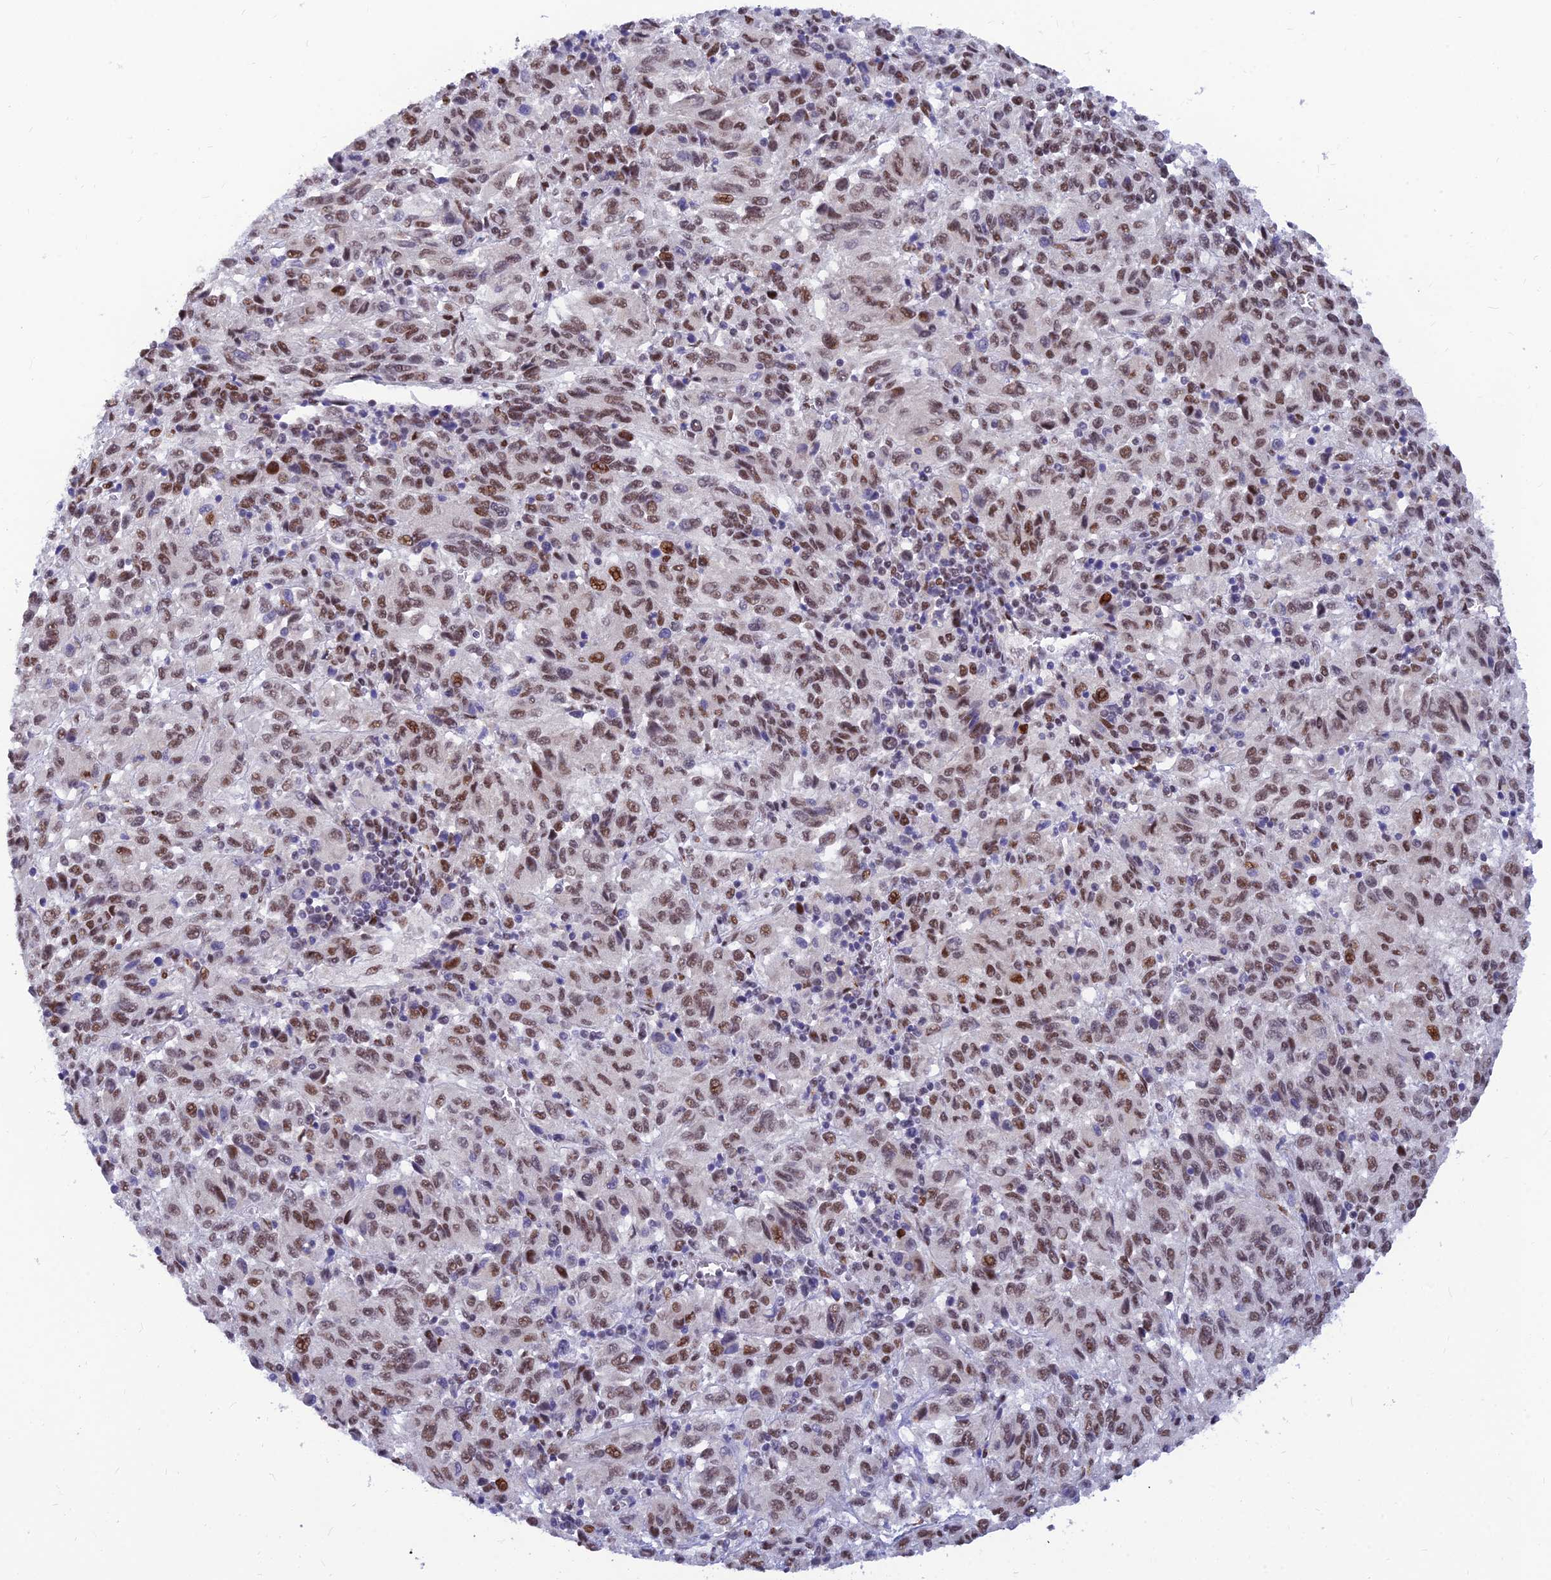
{"staining": {"intensity": "moderate", "quantity": ">75%", "location": "nuclear"}, "tissue": "melanoma", "cell_type": "Tumor cells", "image_type": "cancer", "snomed": [{"axis": "morphology", "description": "Malignant melanoma, Metastatic site"}, {"axis": "topography", "description": "Lung"}], "caption": "Protein analysis of melanoma tissue demonstrates moderate nuclear staining in about >75% of tumor cells. The staining was performed using DAB to visualize the protein expression in brown, while the nuclei were stained in blue with hematoxylin (Magnification: 20x).", "gene": "CLK4", "patient": {"sex": "male", "age": 64}}